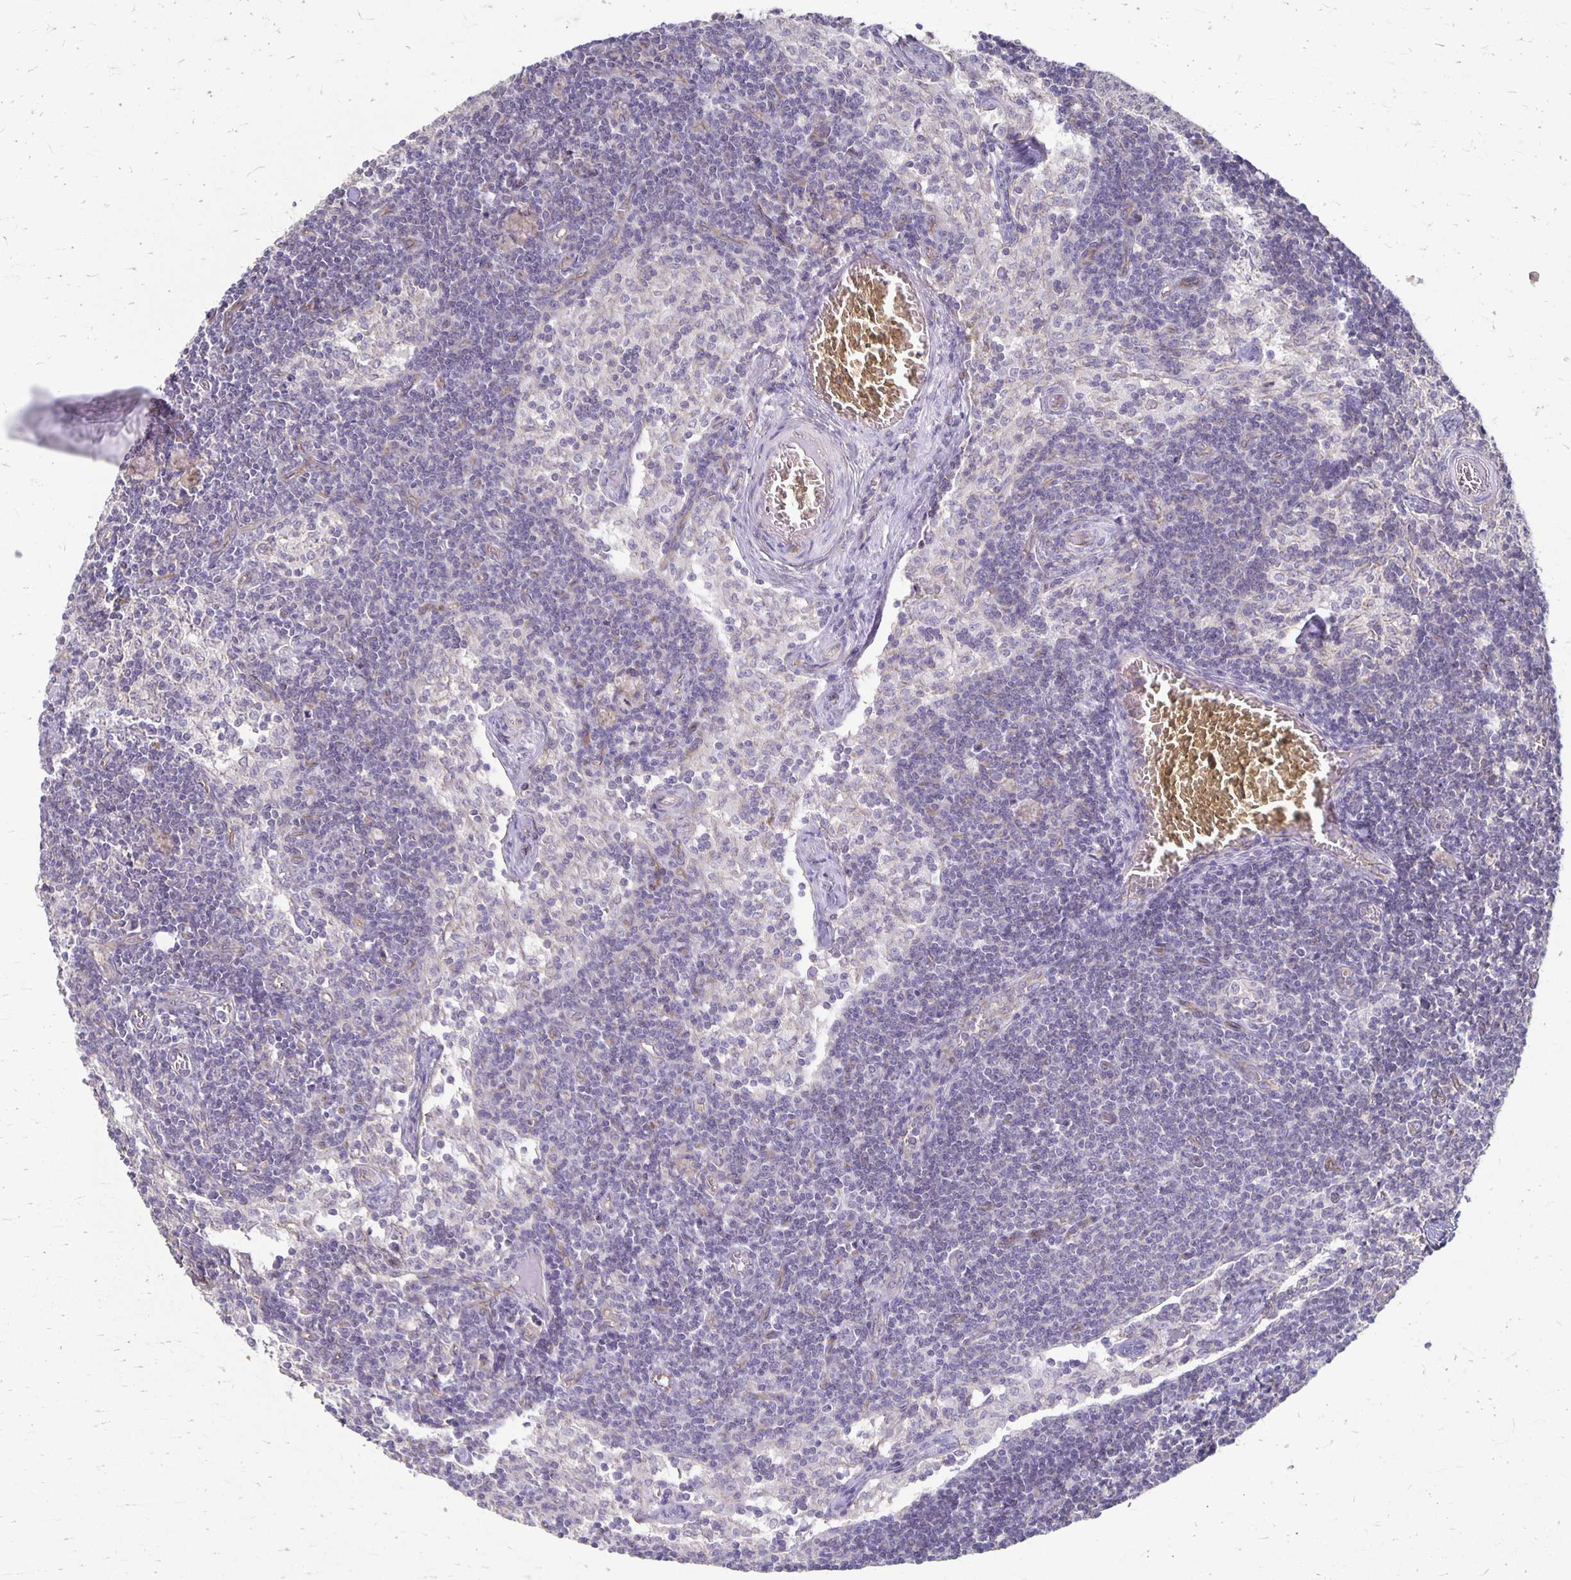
{"staining": {"intensity": "negative", "quantity": "none", "location": "none"}, "tissue": "lymph node", "cell_type": "Non-germinal center cells", "image_type": "normal", "snomed": [{"axis": "morphology", "description": "Normal tissue, NOS"}, {"axis": "topography", "description": "Lymph node"}], "caption": "Non-germinal center cells show no significant staining in normal lymph node. Brightfield microscopy of IHC stained with DAB (3,3'-diaminobenzidine) (brown) and hematoxylin (blue), captured at high magnification.", "gene": "PPP1R3E", "patient": {"sex": "female", "age": 31}}